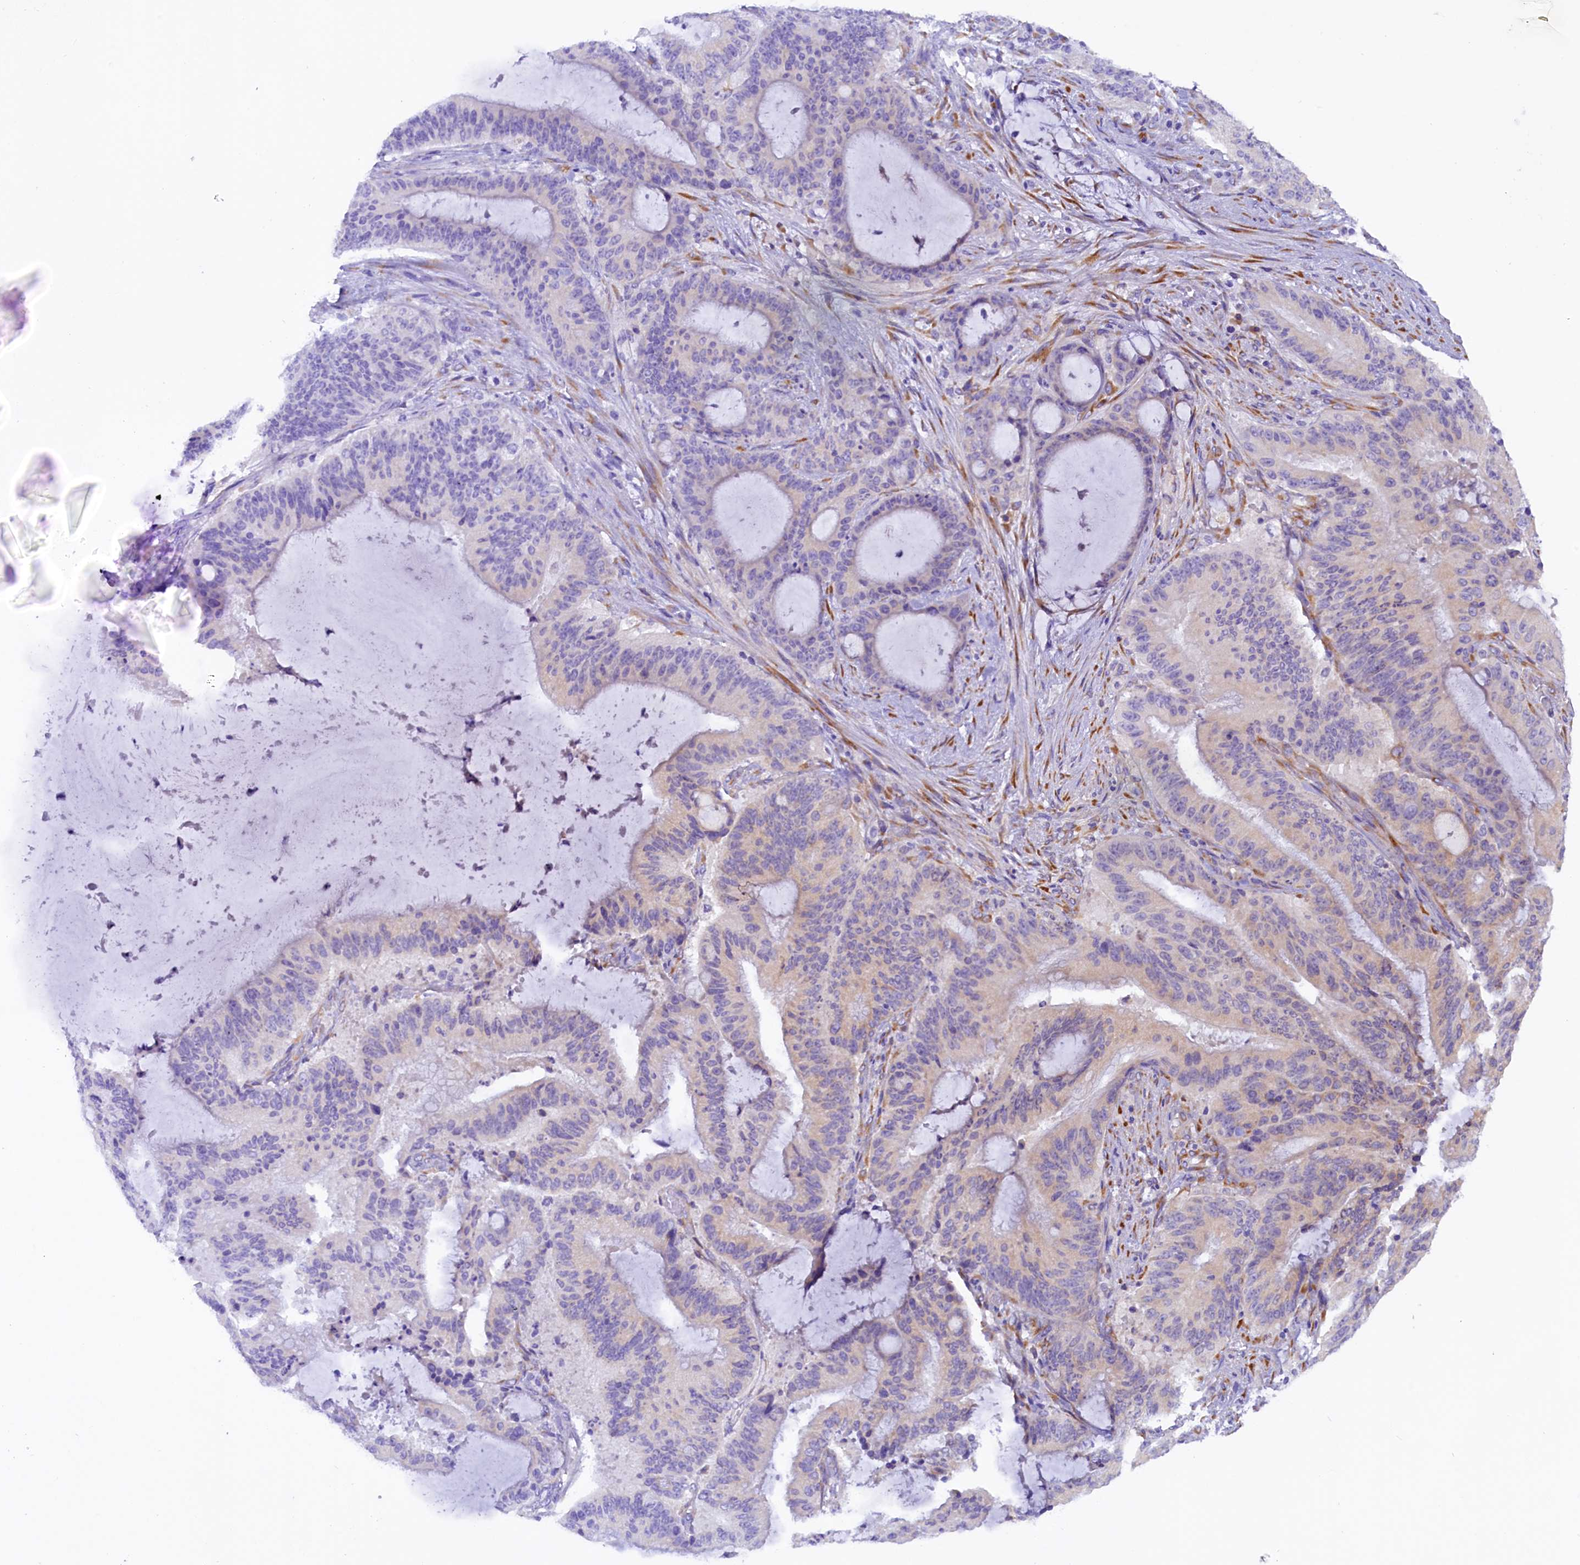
{"staining": {"intensity": "weak", "quantity": "<25%", "location": "cytoplasmic/membranous"}, "tissue": "liver cancer", "cell_type": "Tumor cells", "image_type": "cancer", "snomed": [{"axis": "morphology", "description": "Normal tissue, NOS"}, {"axis": "morphology", "description": "Cholangiocarcinoma"}, {"axis": "topography", "description": "Liver"}, {"axis": "topography", "description": "Peripheral nerve tissue"}], "caption": "Immunohistochemistry photomicrograph of liver cholangiocarcinoma stained for a protein (brown), which demonstrates no expression in tumor cells.", "gene": "SSC5D", "patient": {"sex": "female", "age": 73}}